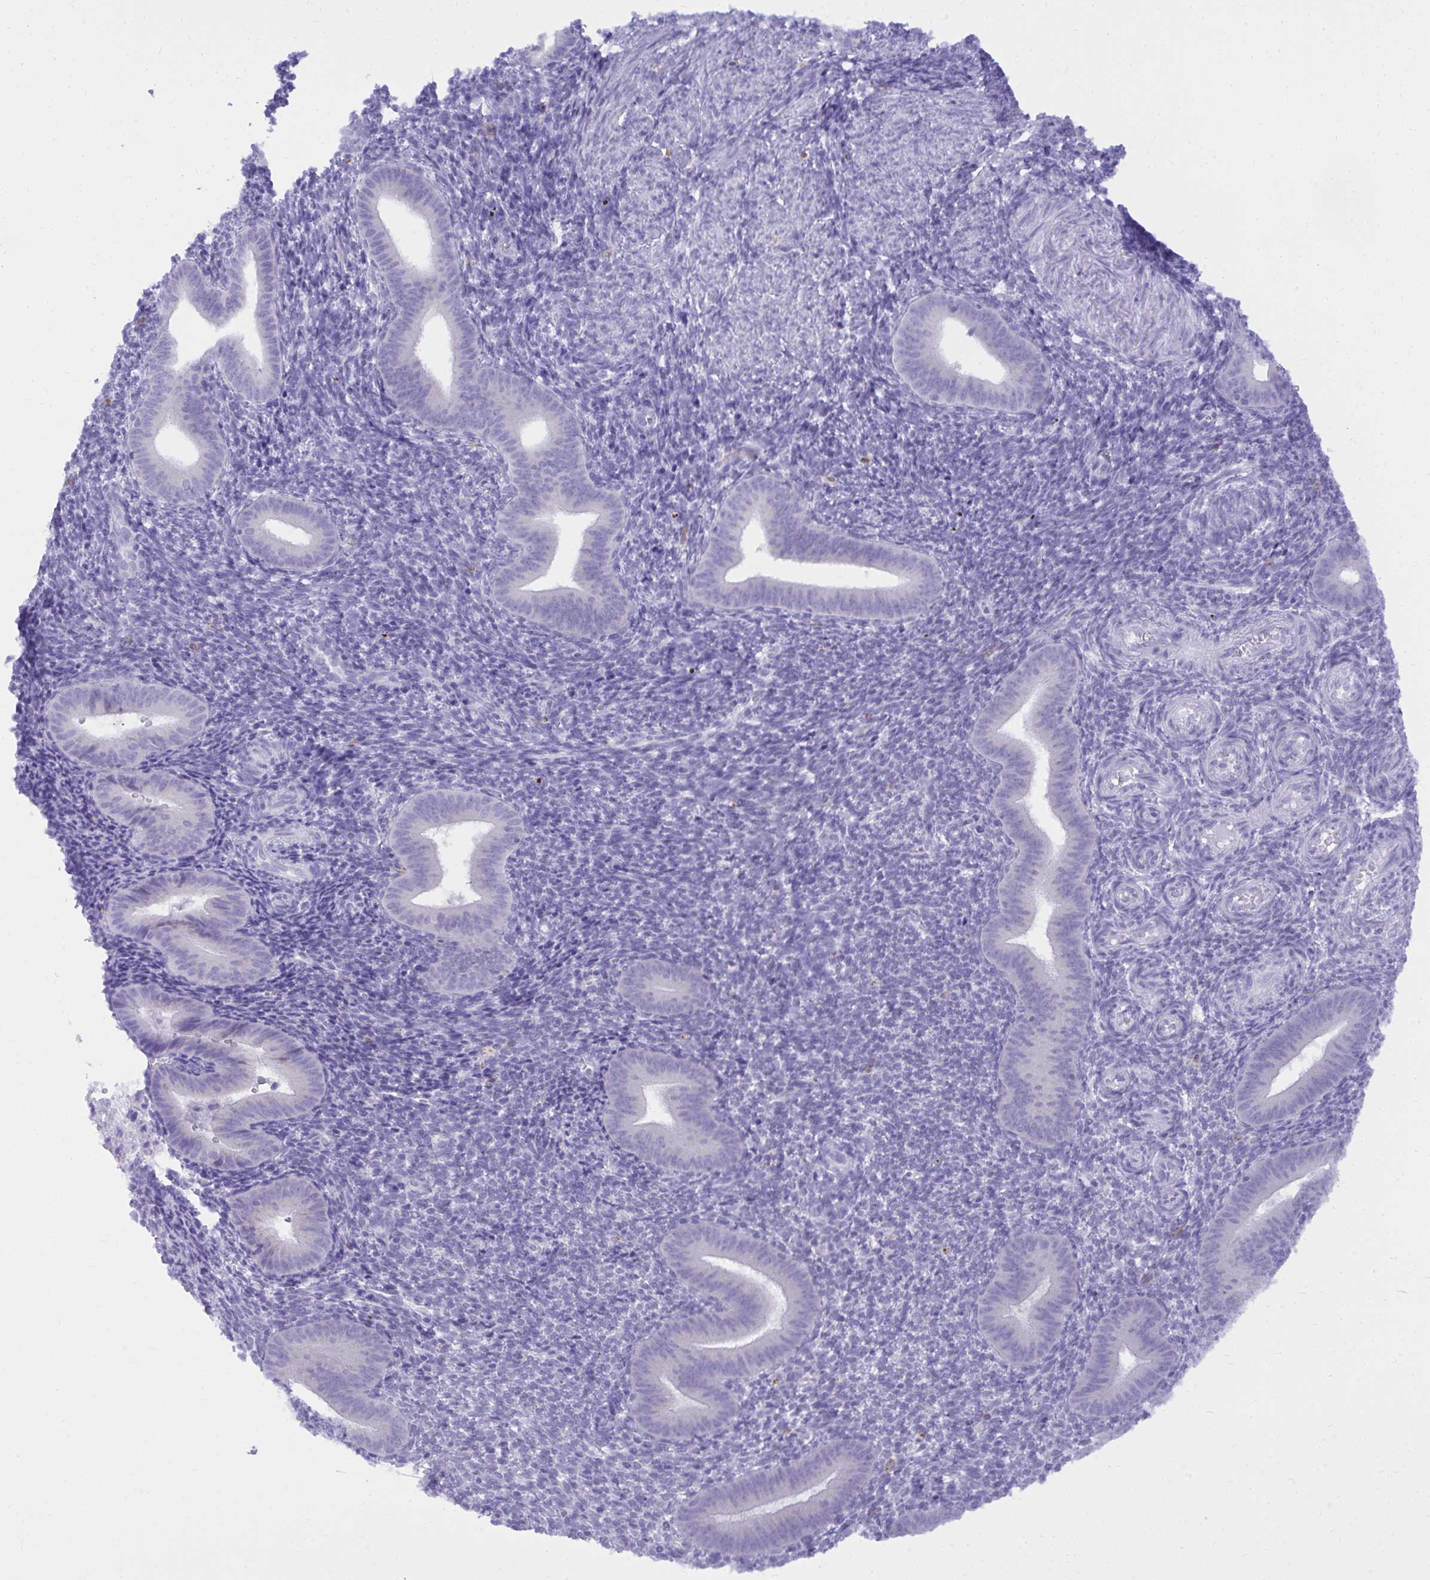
{"staining": {"intensity": "negative", "quantity": "none", "location": "none"}, "tissue": "endometrium", "cell_type": "Cells in endometrial stroma", "image_type": "normal", "snomed": [{"axis": "morphology", "description": "Normal tissue, NOS"}, {"axis": "topography", "description": "Endometrium"}], "caption": "Immunohistochemical staining of benign human endometrium shows no significant positivity in cells in endometrial stroma.", "gene": "PSD", "patient": {"sex": "female", "age": 25}}